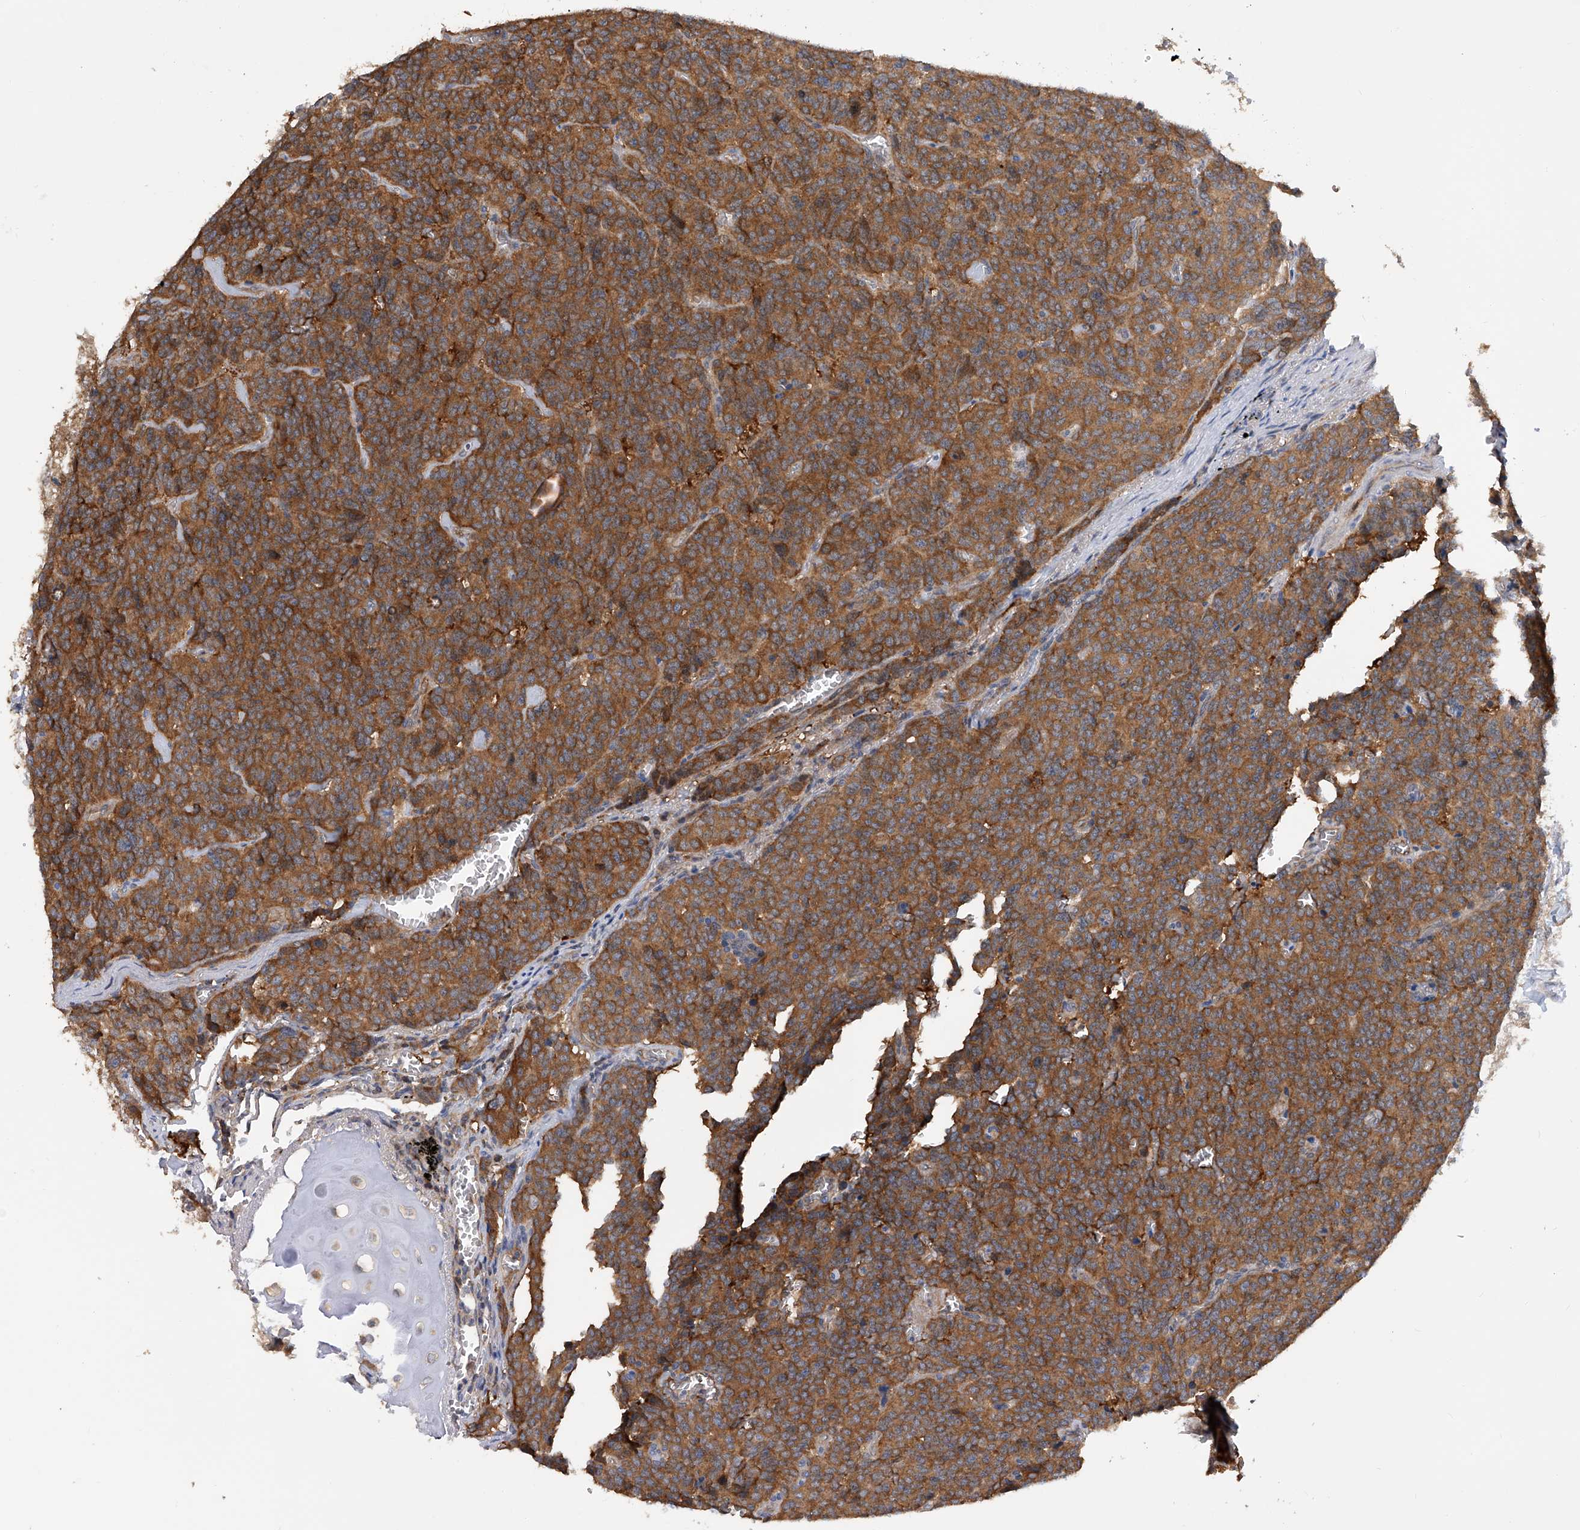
{"staining": {"intensity": "strong", "quantity": ">75%", "location": "cytoplasmic/membranous"}, "tissue": "carcinoid", "cell_type": "Tumor cells", "image_type": "cancer", "snomed": [{"axis": "morphology", "description": "Carcinoid, malignant, NOS"}, {"axis": "topography", "description": "Lung"}], "caption": "Strong cytoplasmic/membranous protein expression is appreciated in approximately >75% of tumor cells in carcinoid.", "gene": "NUDT17", "patient": {"sex": "female", "age": 46}}